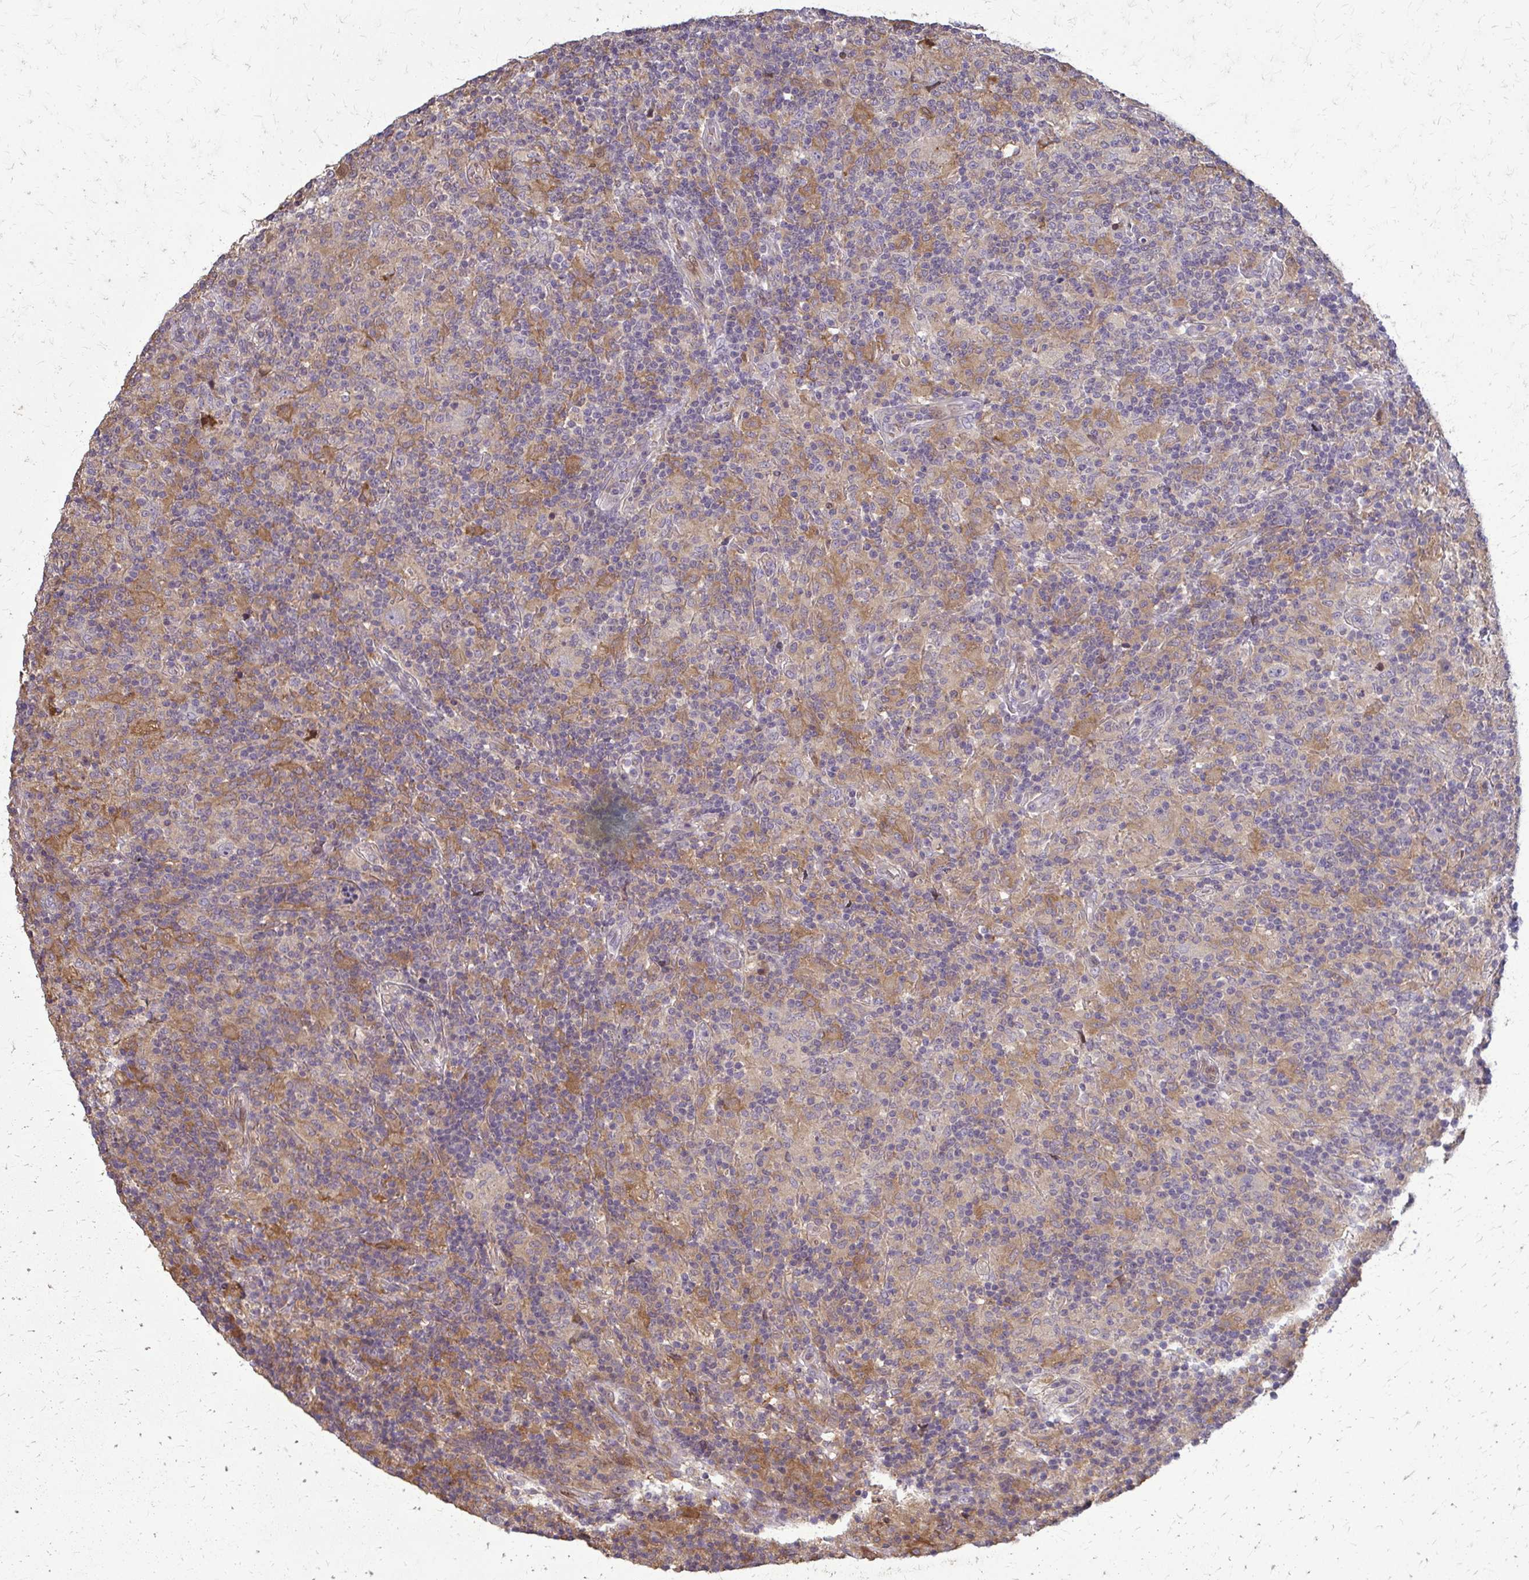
{"staining": {"intensity": "negative", "quantity": "none", "location": "none"}, "tissue": "lymphoma", "cell_type": "Tumor cells", "image_type": "cancer", "snomed": [{"axis": "morphology", "description": "Hodgkin's disease, NOS"}, {"axis": "topography", "description": "Lymph node"}], "caption": "Immunohistochemical staining of Hodgkin's disease exhibits no significant expression in tumor cells.", "gene": "ZNF34", "patient": {"sex": "male", "age": 70}}